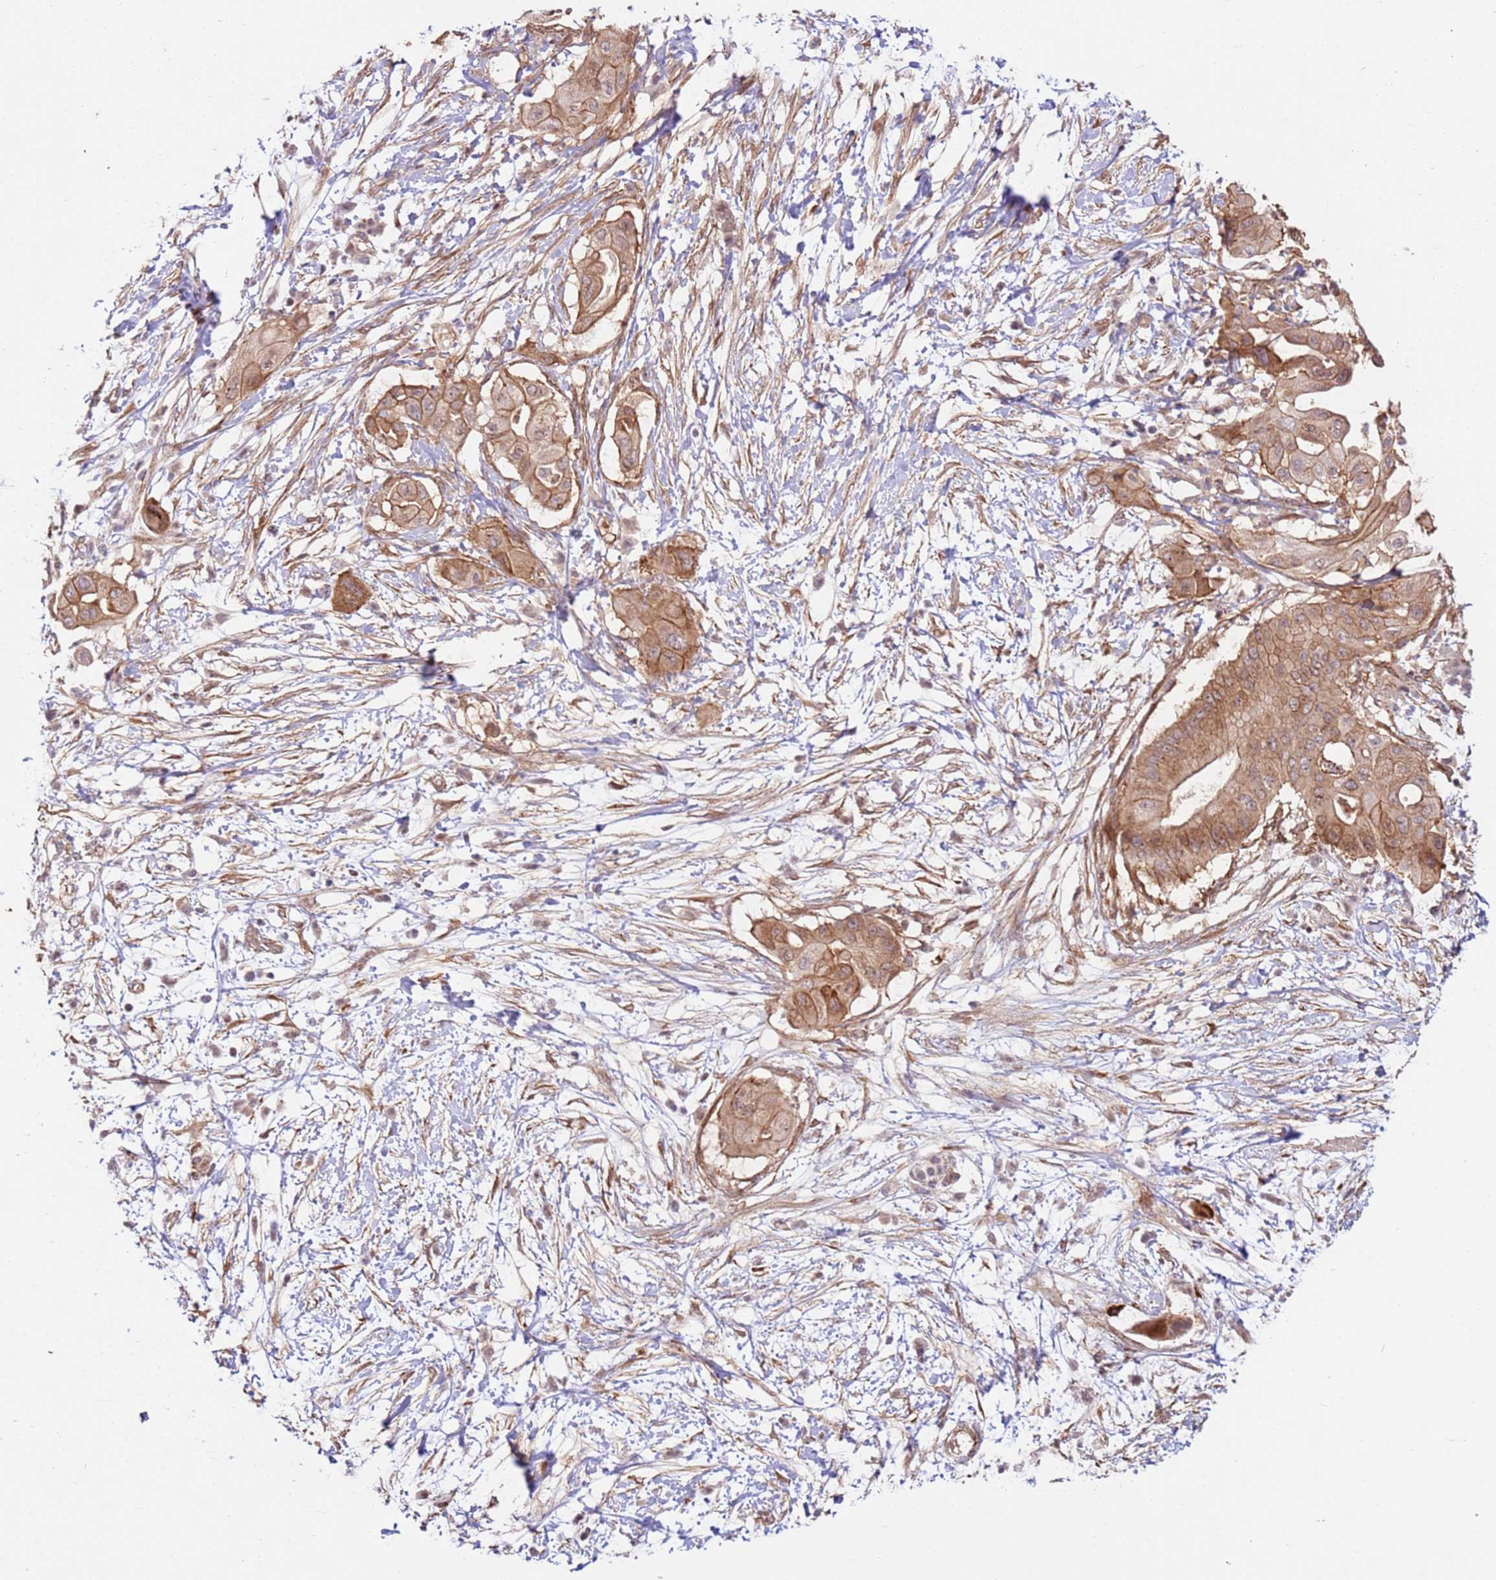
{"staining": {"intensity": "moderate", "quantity": ">75%", "location": "cytoplasmic/membranous"}, "tissue": "pancreatic cancer", "cell_type": "Tumor cells", "image_type": "cancer", "snomed": [{"axis": "morphology", "description": "Adenocarcinoma, NOS"}, {"axis": "topography", "description": "Pancreas"}], "caption": "This photomicrograph exhibits pancreatic adenocarcinoma stained with immunohistochemistry to label a protein in brown. The cytoplasmic/membranous of tumor cells show moderate positivity for the protein. Nuclei are counter-stained blue.", "gene": "DCAF4", "patient": {"sex": "male", "age": 68}}